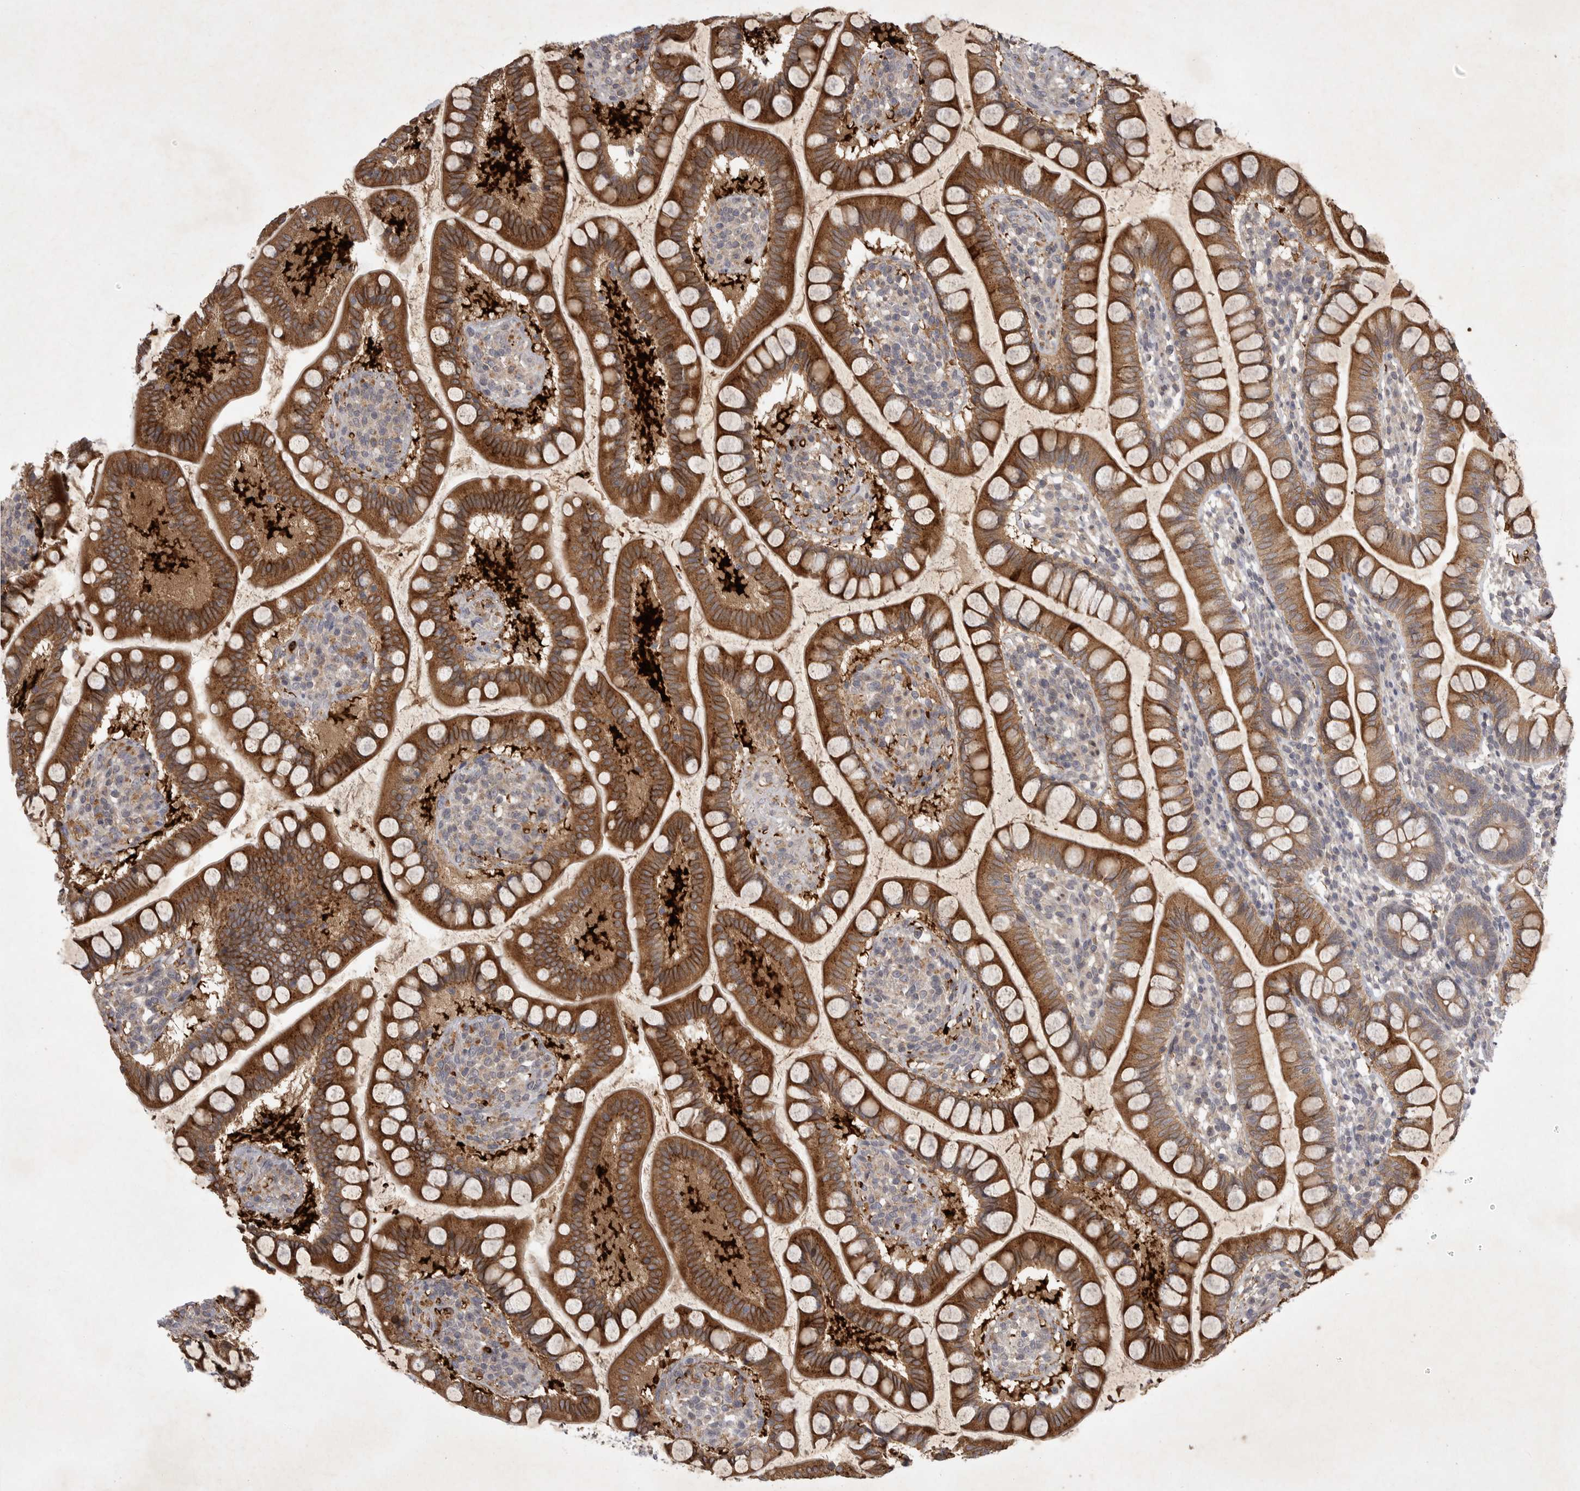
{"staining": {"intensity": "moderate", "quantity": ">75%", "location": "cytoplasmic/membranous"}, "tissue": "small intestine", "cell_type": "Glandular cells", "image_type": "normal", "snomed": [{"axis": "morphology", "description": "Normal tissue, NOS"}, {"axis": "topography", "description": "Small intestine"}], "caption": "The immunohistochemical stain highlights moderate cytoplasmic/membranous expression in glandular cells of unremarkable small intestine.", "gene": "UBE3D", "patient": {"sex": "female", "age": 84}}